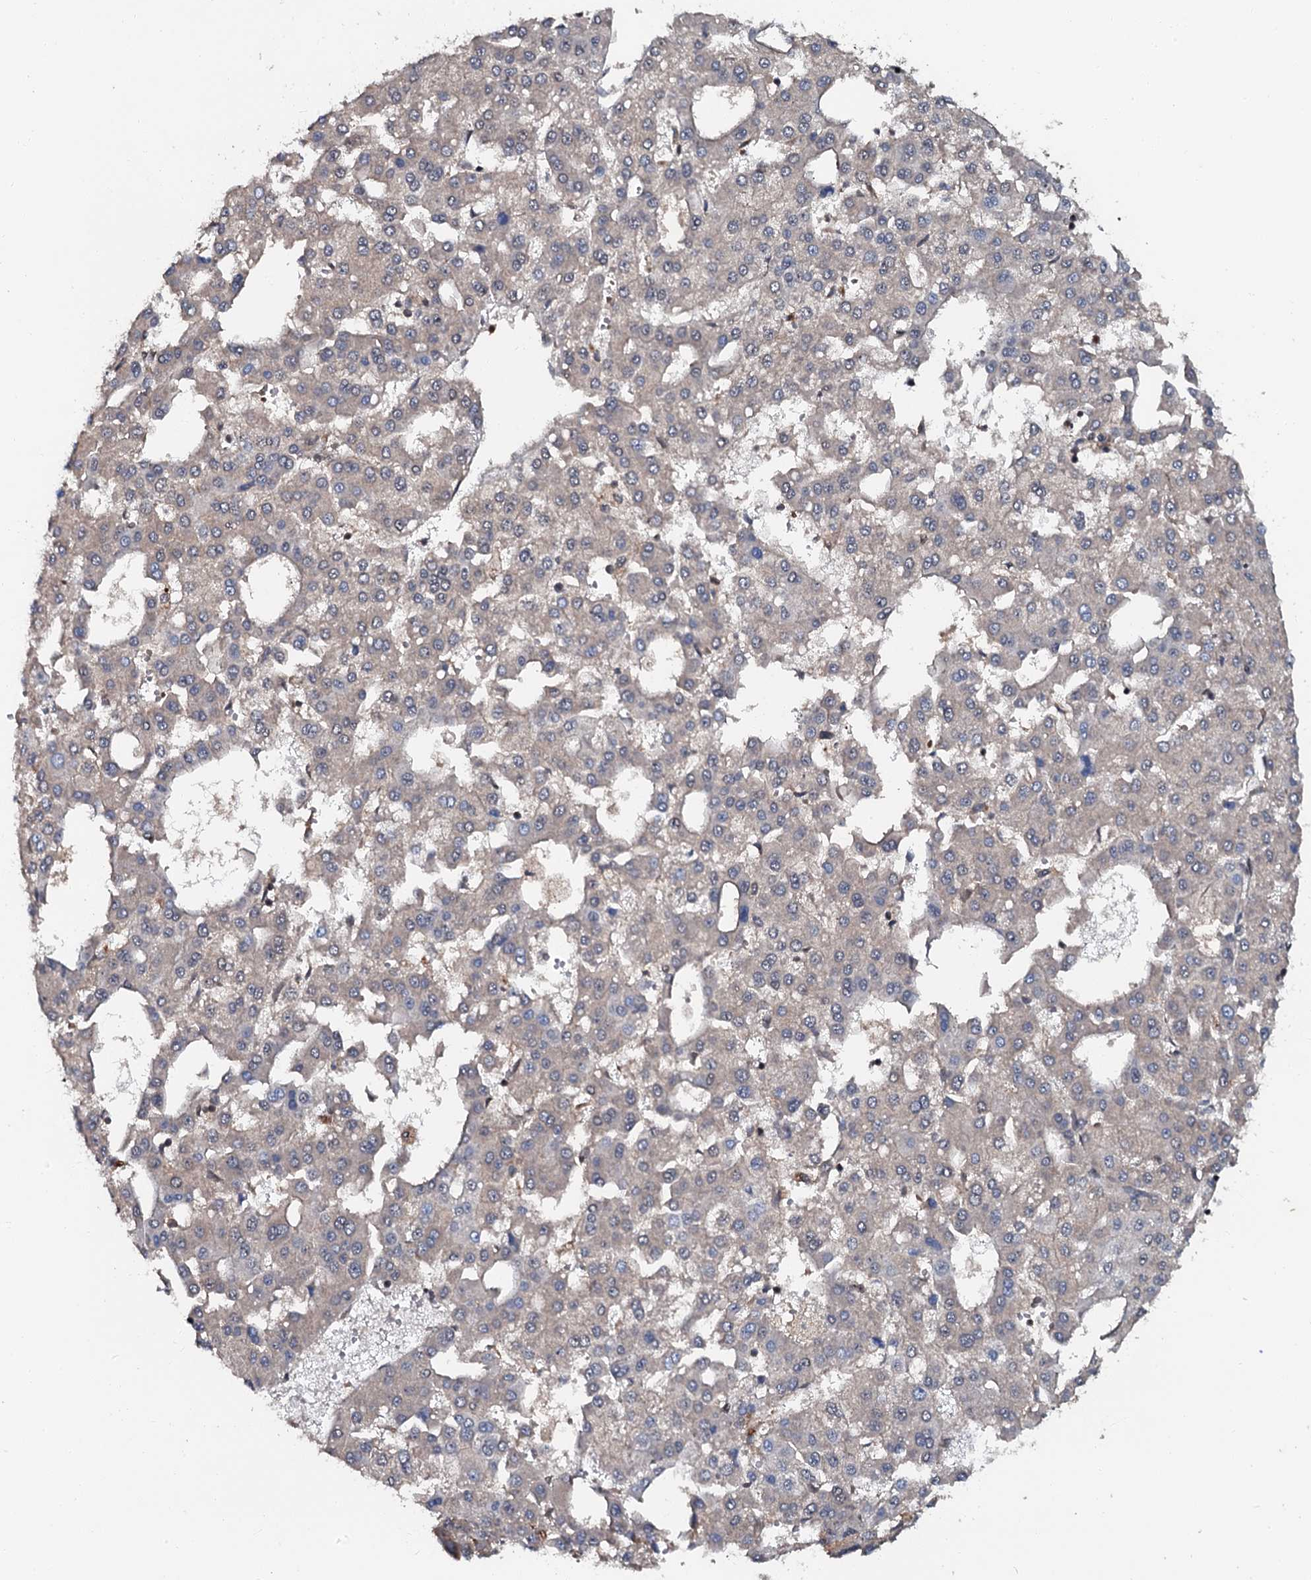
{"staining": {"intensity": "negative", "quantity": "none", "location": "none"}, "tissue": "liver cancer", "cell_type": "Tumor cells", "image_type": "cancer", "snomed": [{"axis": "morphology", "description": "Carcinoma, Hepatocellular, NOS"}, {"axis": "topography", "description": "Liver"}], "caption": "An image of liver cancer (hepatocellular carcinoma) stained for a protein reveals no brown staining in tumor cells.", "gene": "N4BP1", "patient": {"sex": "male", "age": 47}}